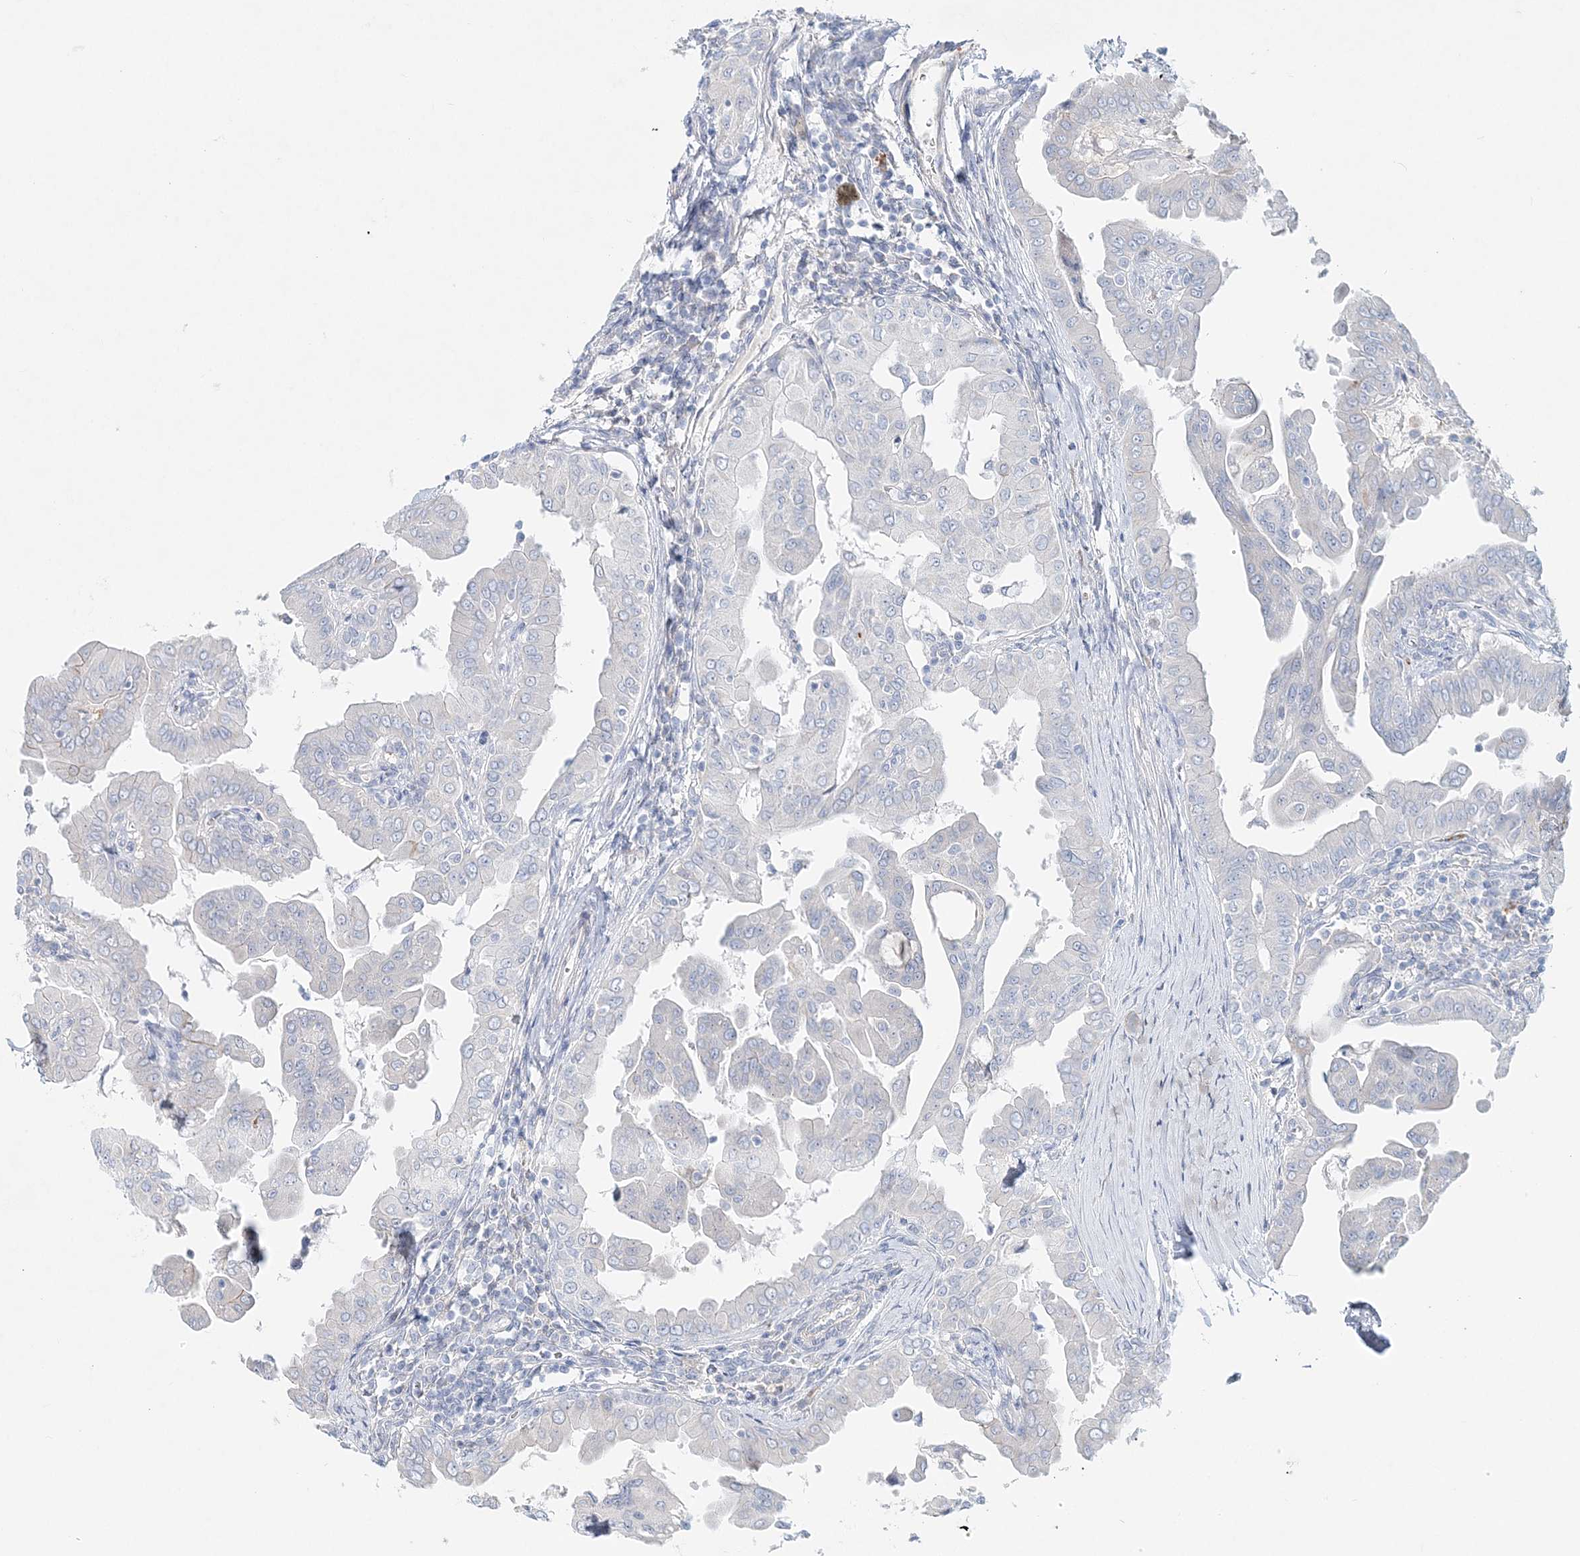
{"staining": {"intensity": "negative", "quantity": "none", "location": "none"}, "tissue": "thyroid cancer", "cell_type": "Tumor cells", "image_type": "cancer", "snomed": [{"axis": "morphology", "description": "Papillary adenocarcinoma, NOS"}, {"axis": "topography", "description": "Thyroid gland"}], "caption": "There is no significant staining in tumor cells of thyroid cancer (papillary adenocarcinoma). (DAB (3,3'-diaminobenzidine) IHC visualized using brightfield microscopy, high magnification).", "gene": "DNAH5", "patient": {"sex": "male", "age": 33}}